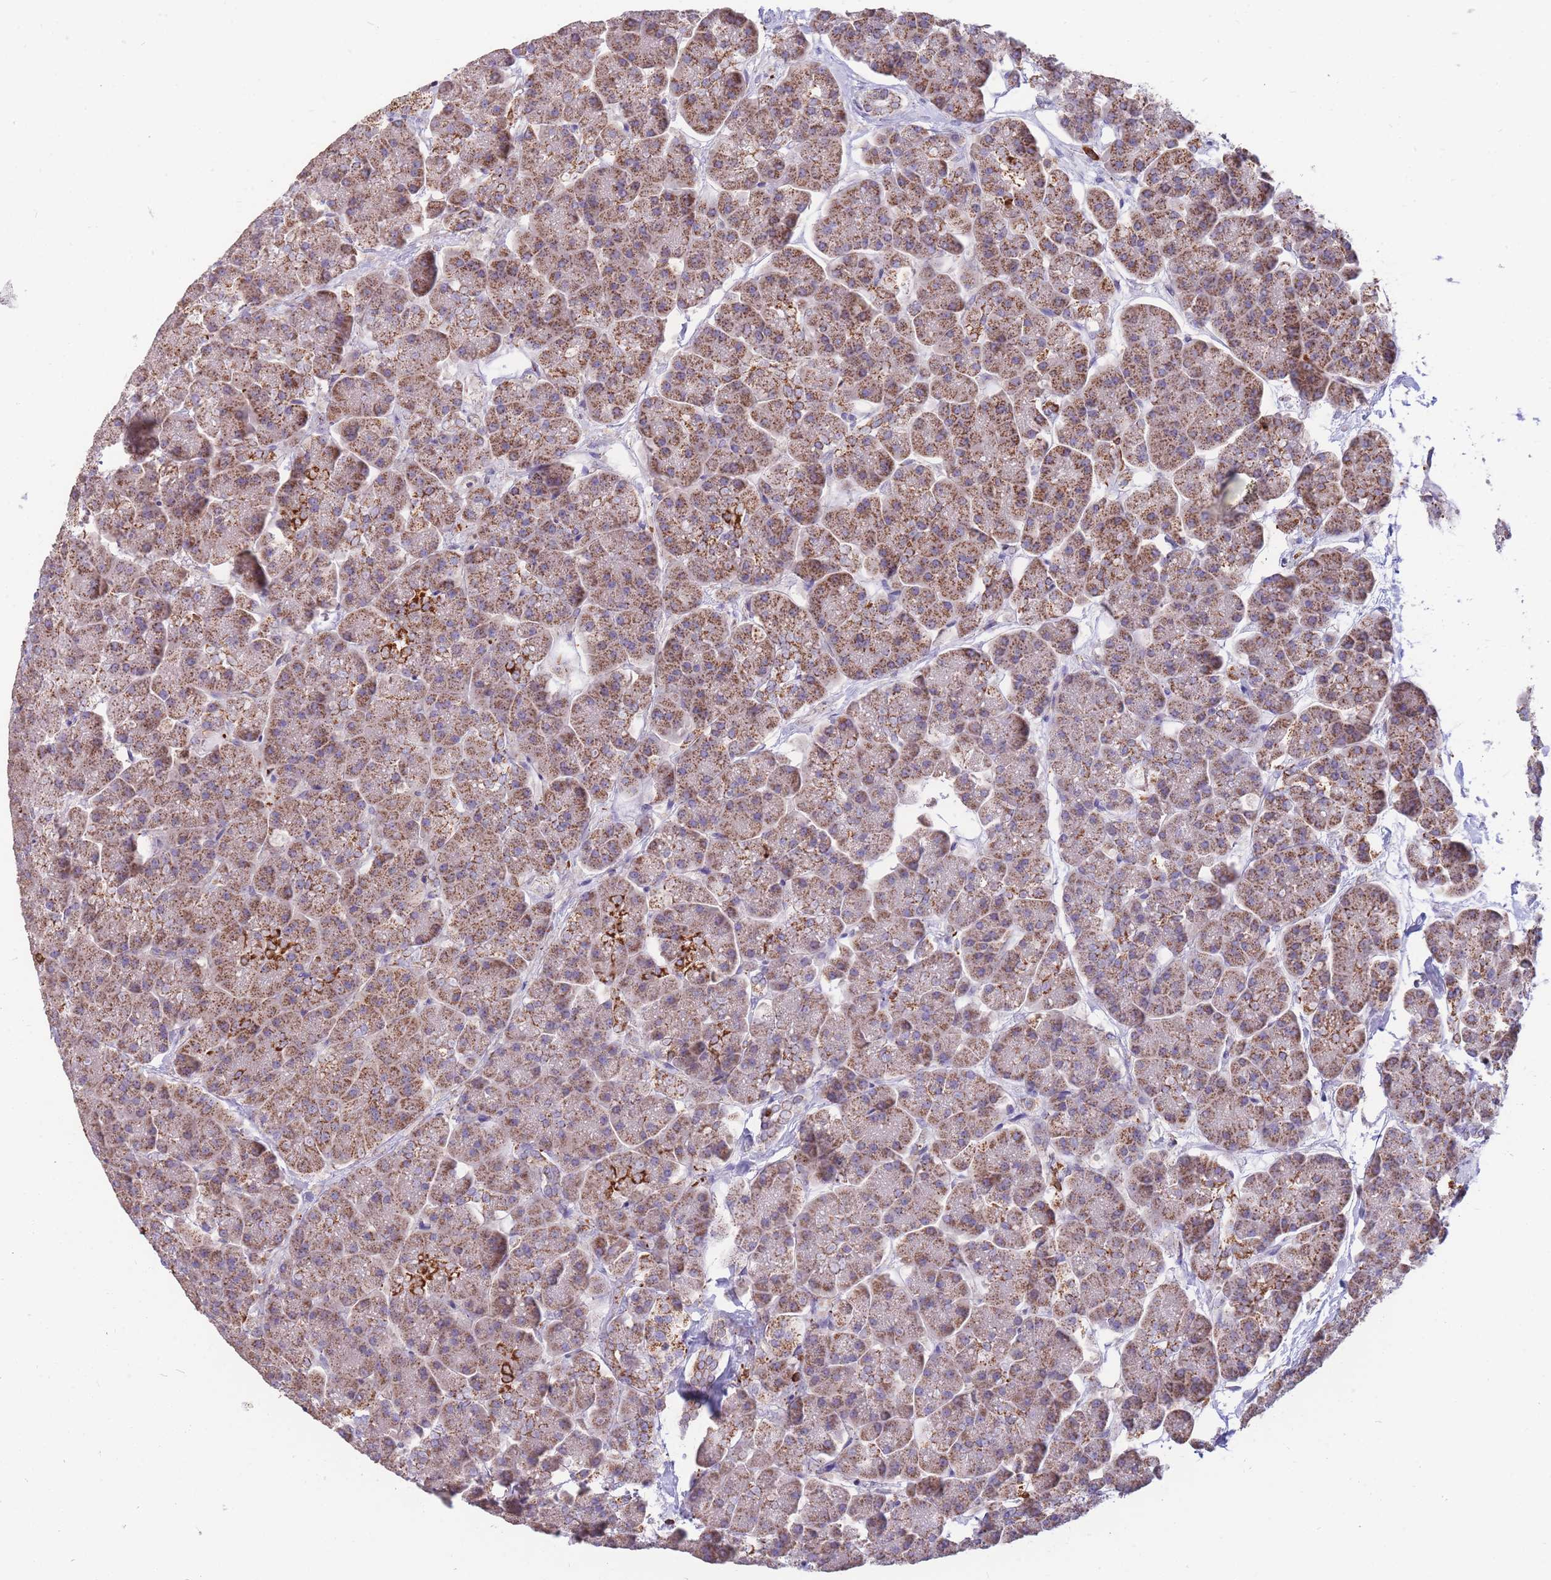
{"staining": {"intensity": "moderate", "quantity": ">75%", "location": "cytoplasmic/membranous"}, "tissue": "pancreas", "cell_type": "Exocrine glandular cells", "image_type": "normal", "snomed": [{"axis": "morphology", "description": "Normal tissue, NOS"}, {"axis": "topography", "description": "Pancreas"}, {"axis": "topography", "description": "Peripheral nerve tissue"}], "caption": "Pancreas stained with a protein marker demonstrates moderate staining in exocrine glandular cells.", "gene": "MRPL54", "patient": {"sex": "male", "age": 54}}